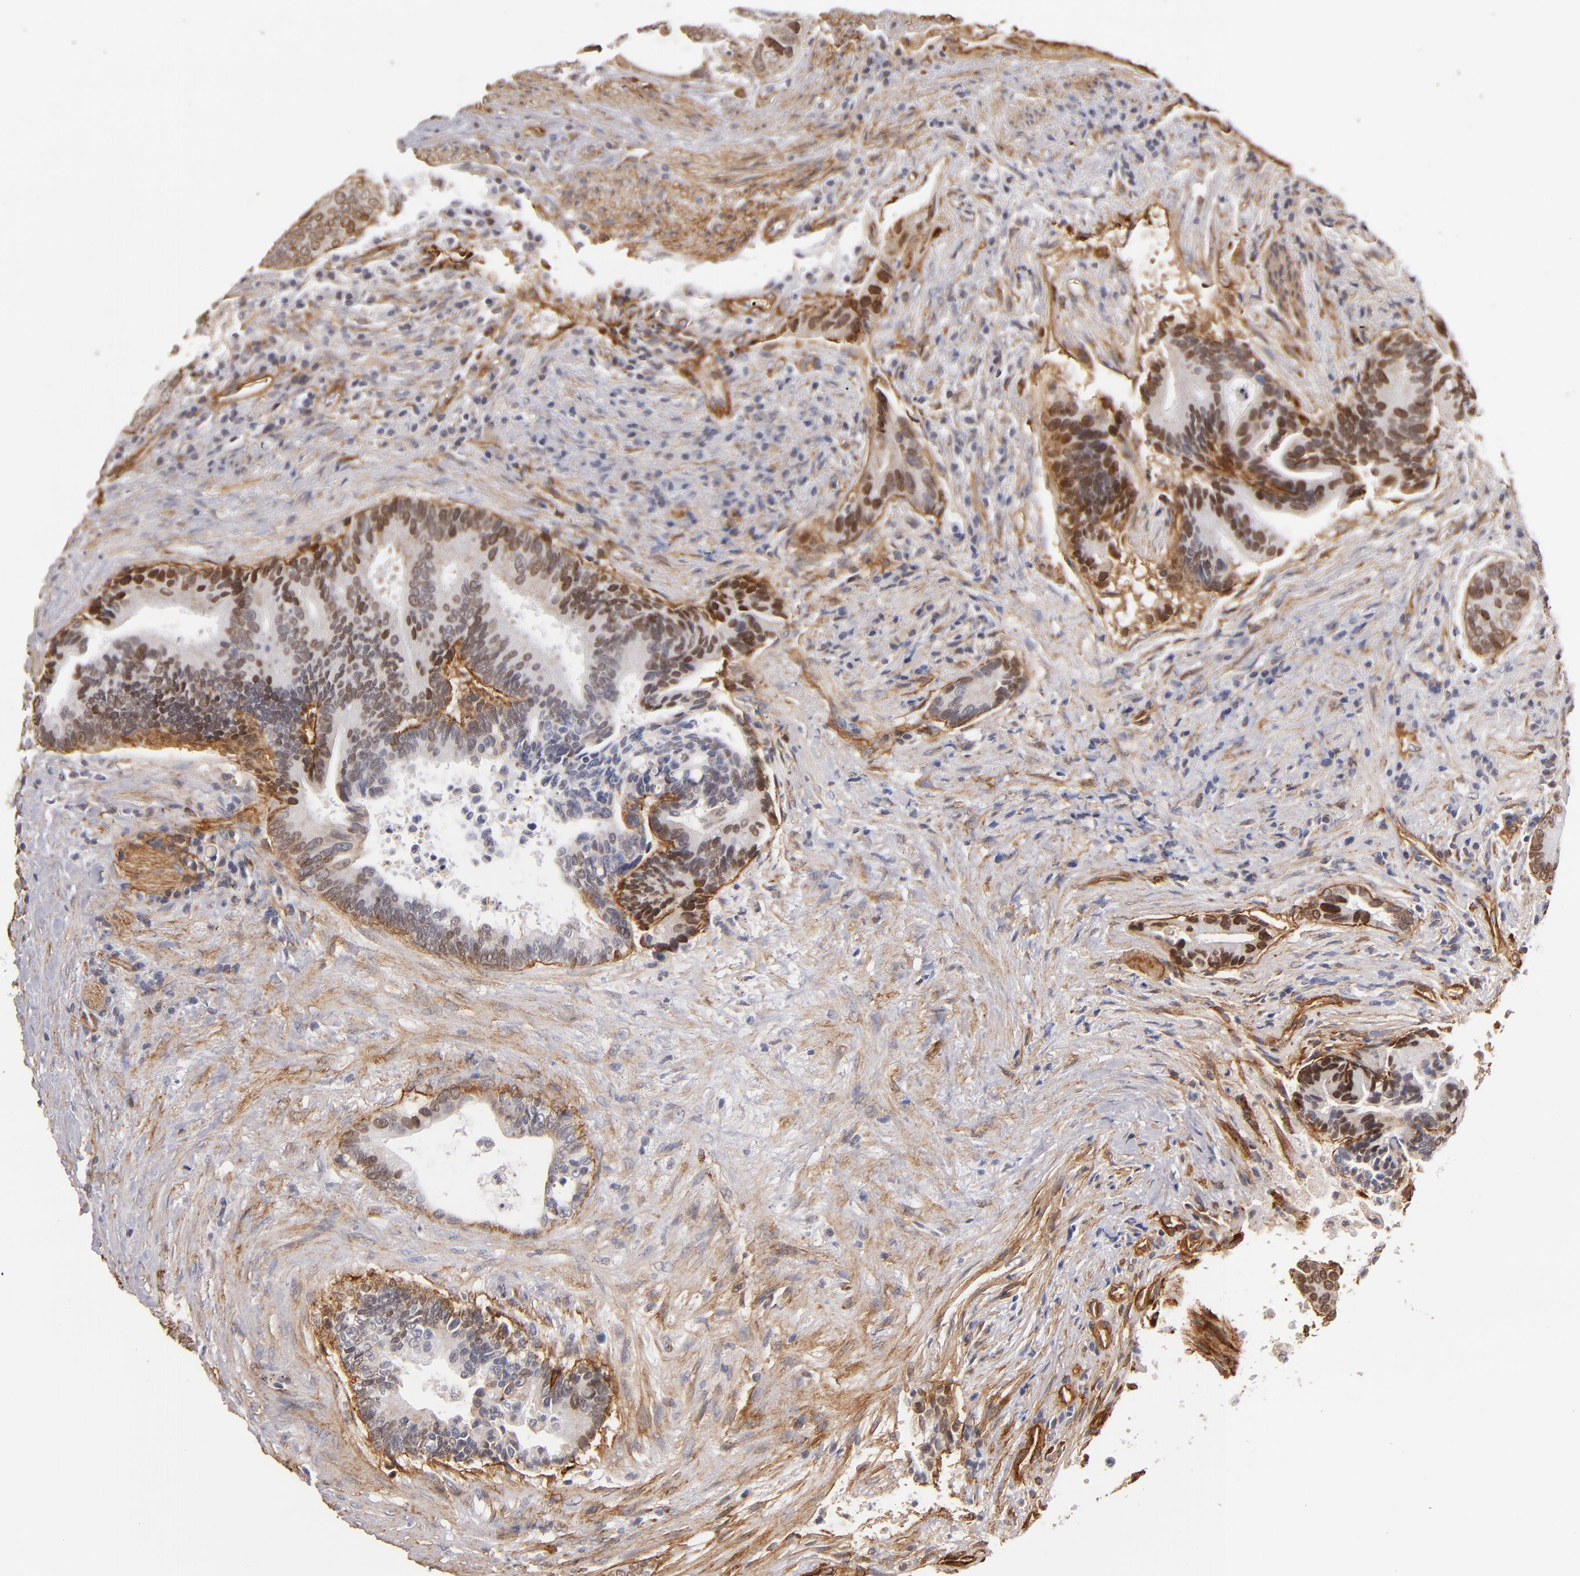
{"staining": {"intensity": "weak", "quantity": ">75%", "location": "cytoplasmic/membranous"}, "tissue": "colorectal cancer", "cell_type": "Tumor cells", "image_type": "cancer", "snomed": [{"axis": "morphology", "description": "Adenocarcinoma, NOS"}, {"axis": "topography", "description": "Rectum"}], "caption": "Weak cytoplasmic/membranous expression is seen in approximately >75% of tumor cells in adenocarcinoma (colorectal). The staining was performed using DAB, with brown indicating positive protein expression. Nuclei are stained blue with hematoxylin.", "gene": "LAMC1", "patient": {"sex": "female", "age": 67}}